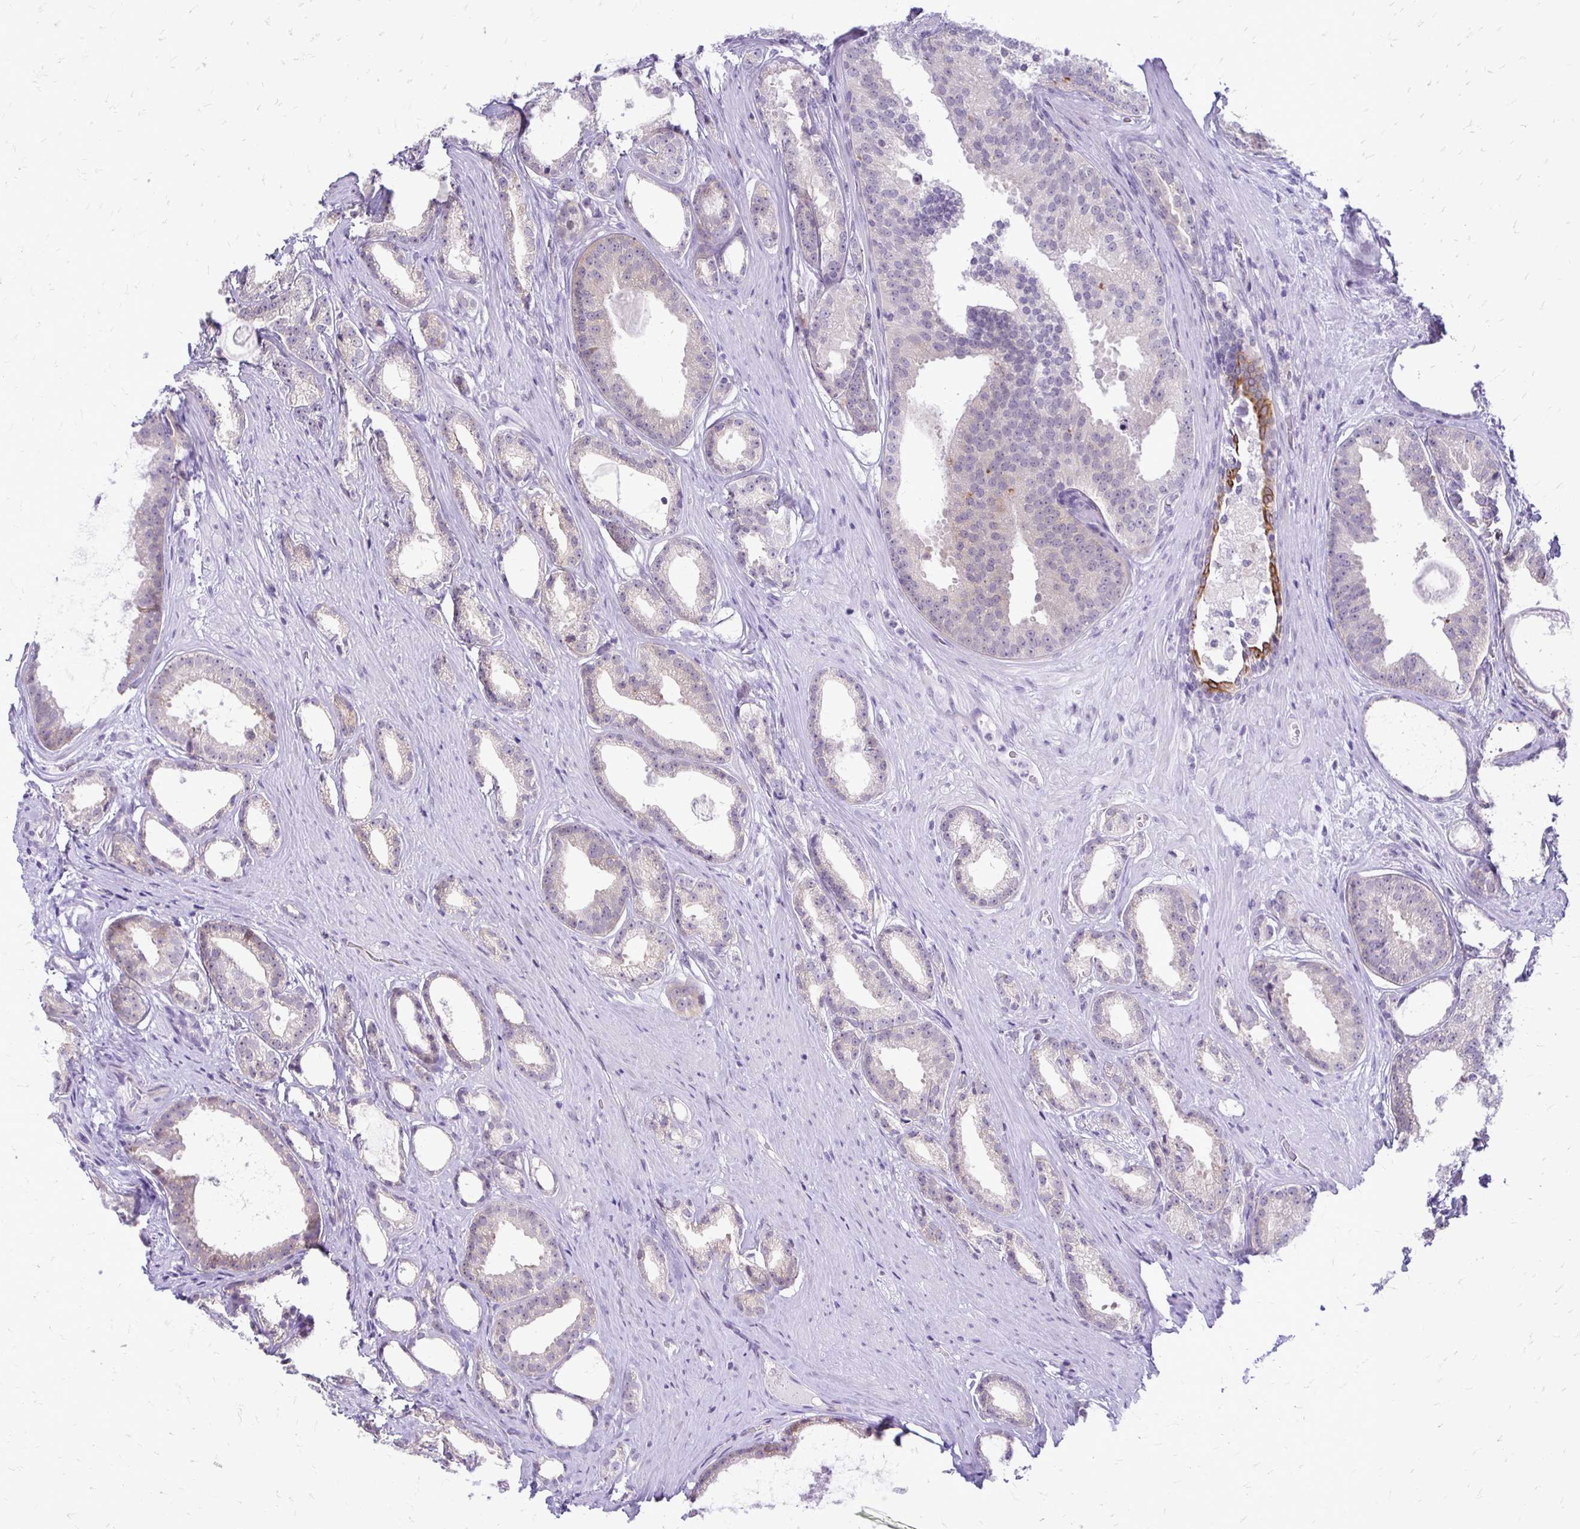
{"staining": {"intensity": "weak", "quantity": "<25%", "location": "cytoplasmic/membranous"}, "tissue": "prostate cancer", "cell_type": "Tumor cells", "image_type": "cancer", "snomed": [{"axis": "morphology", "description": "Adenocarcinoma, Low grade"}, {"axis": "topography", "description": "Prostate"}], "caption": "The micrograph demonstrates no staining of tumor cells in adenocarcinoma (low-grade) (prostate).", "gene": "EPYC", "patient": {"sex": "male", "age": 65}}